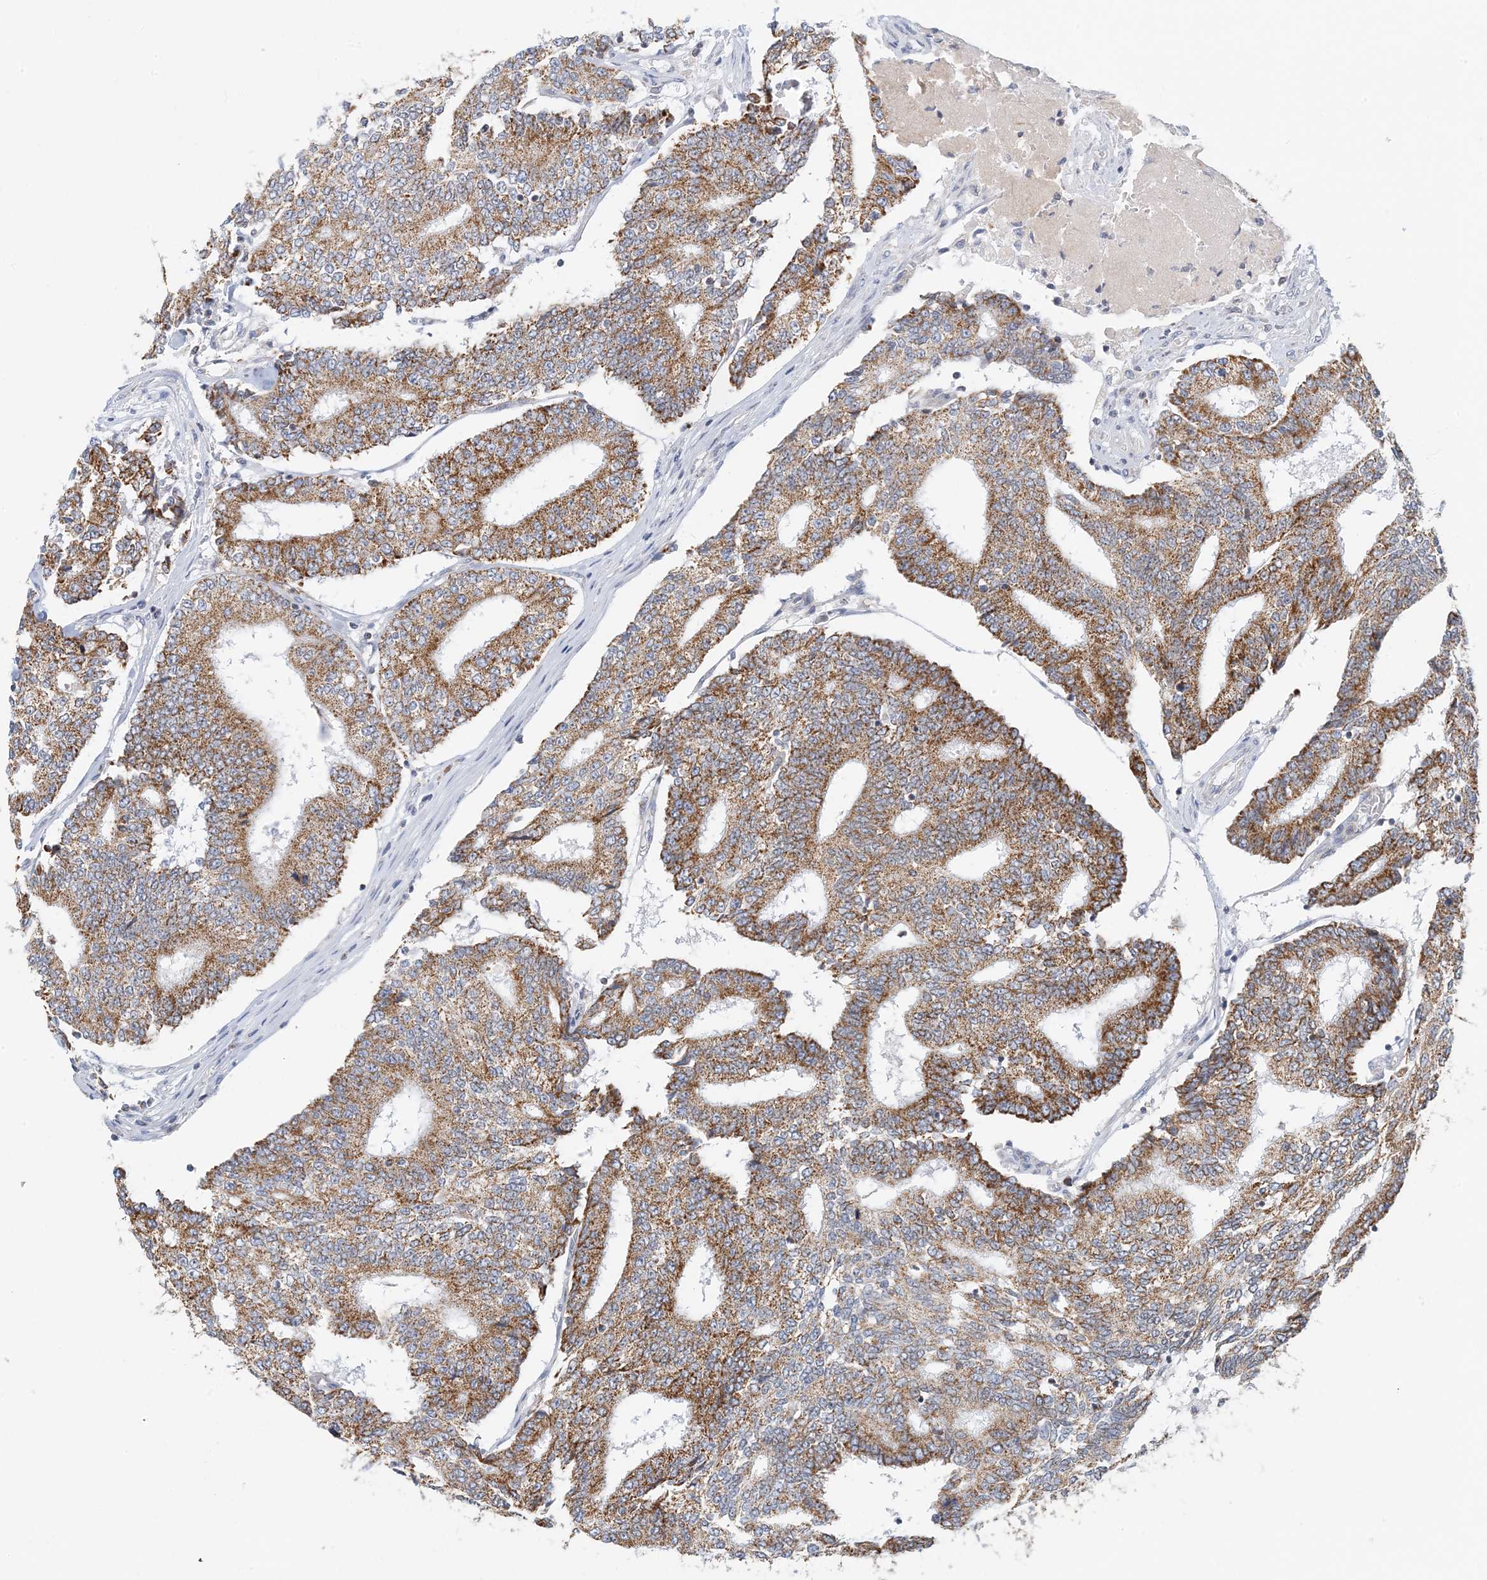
{"staining": {"intensity": "moderate", "quantity": ">75%", "location": "cytoplasmic/membranous"}, "tissue": "prostate cancer", "cell_type": "Tumor cells", "image_type": "cancer", "snomed": [{"axis": "morphology", "description": "Normal tissue, NOS"}, {"axis": "morphology", "description": "Adenocarcinoma, High grade"}, {"axis": "topography", "description": "Prostate"}, {"axis": "topography", "description": "Seminal veicle"}], "caption": "A high-resolution micrograph shows immunohistochemistry staining of prostate high-grade adenocarcinoma, which demonstrates moderate cytoplasmic/membranous staining in about >75% of tumor cells.", "gene": "BDH1", "patient": {"sex": "male", "age": 55}}